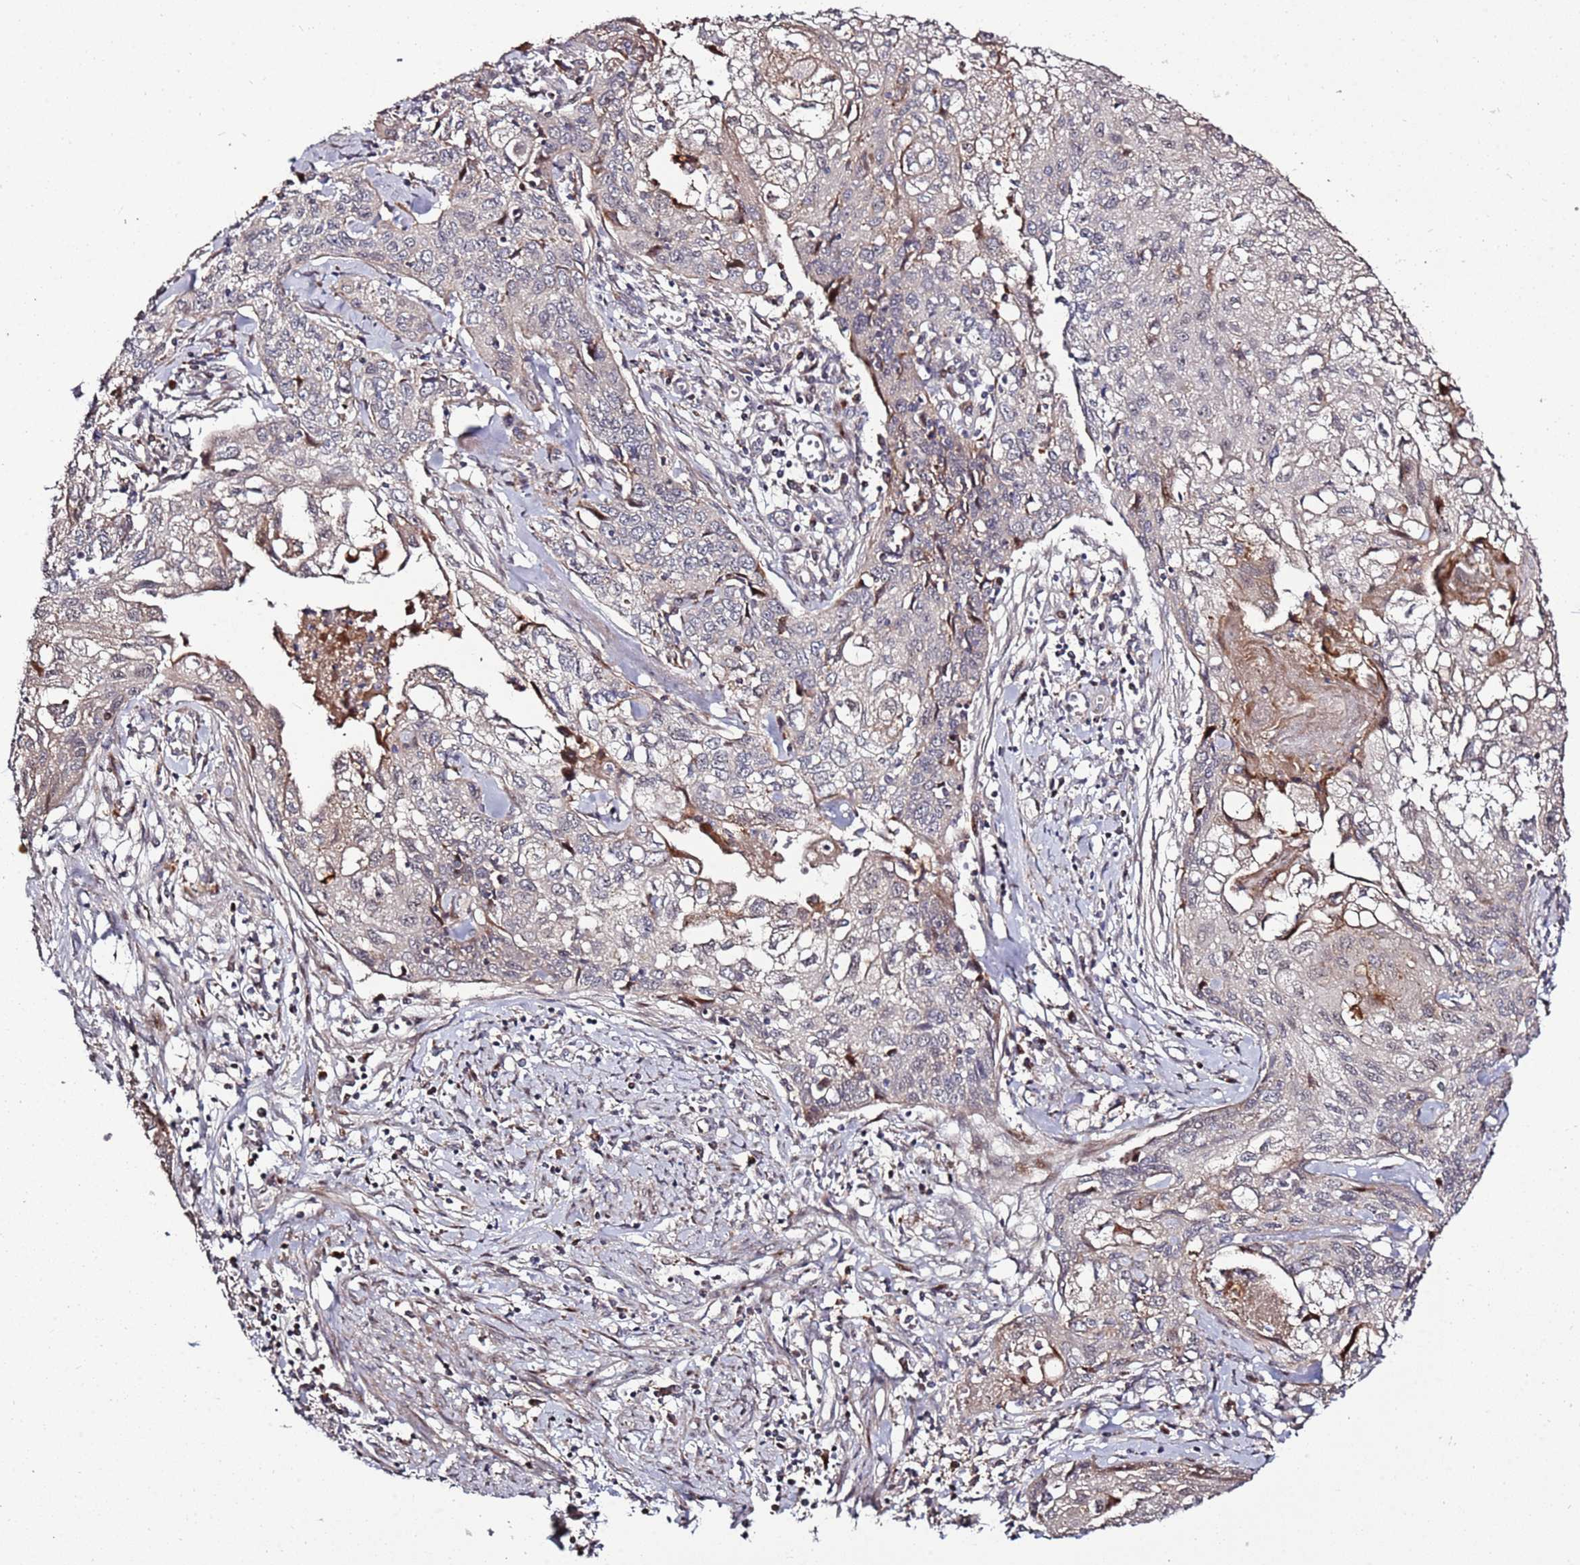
{"staining": {"intensity": "moderate", "quantity": "<25%", "location": "nuclear"}, "tissue": "cervical cancer", "cell_type": "Tumor cells", "image_type": "cancer", "snomed": [{"axis": "morphology", "description": "Squamous cell carcinoma, NOS"}, {"axis": "topography", "description": "Cervix"}], "caption": "The micrograph demonstrates a brown stain indicating the presence of a protein in the nuclear of tumor cells in cervical cancer. The protein is shown in brown color, while the nuclei are stained blue.", "gene": "RHBDL1", "patient": {"sex": "female", "age": 67}}